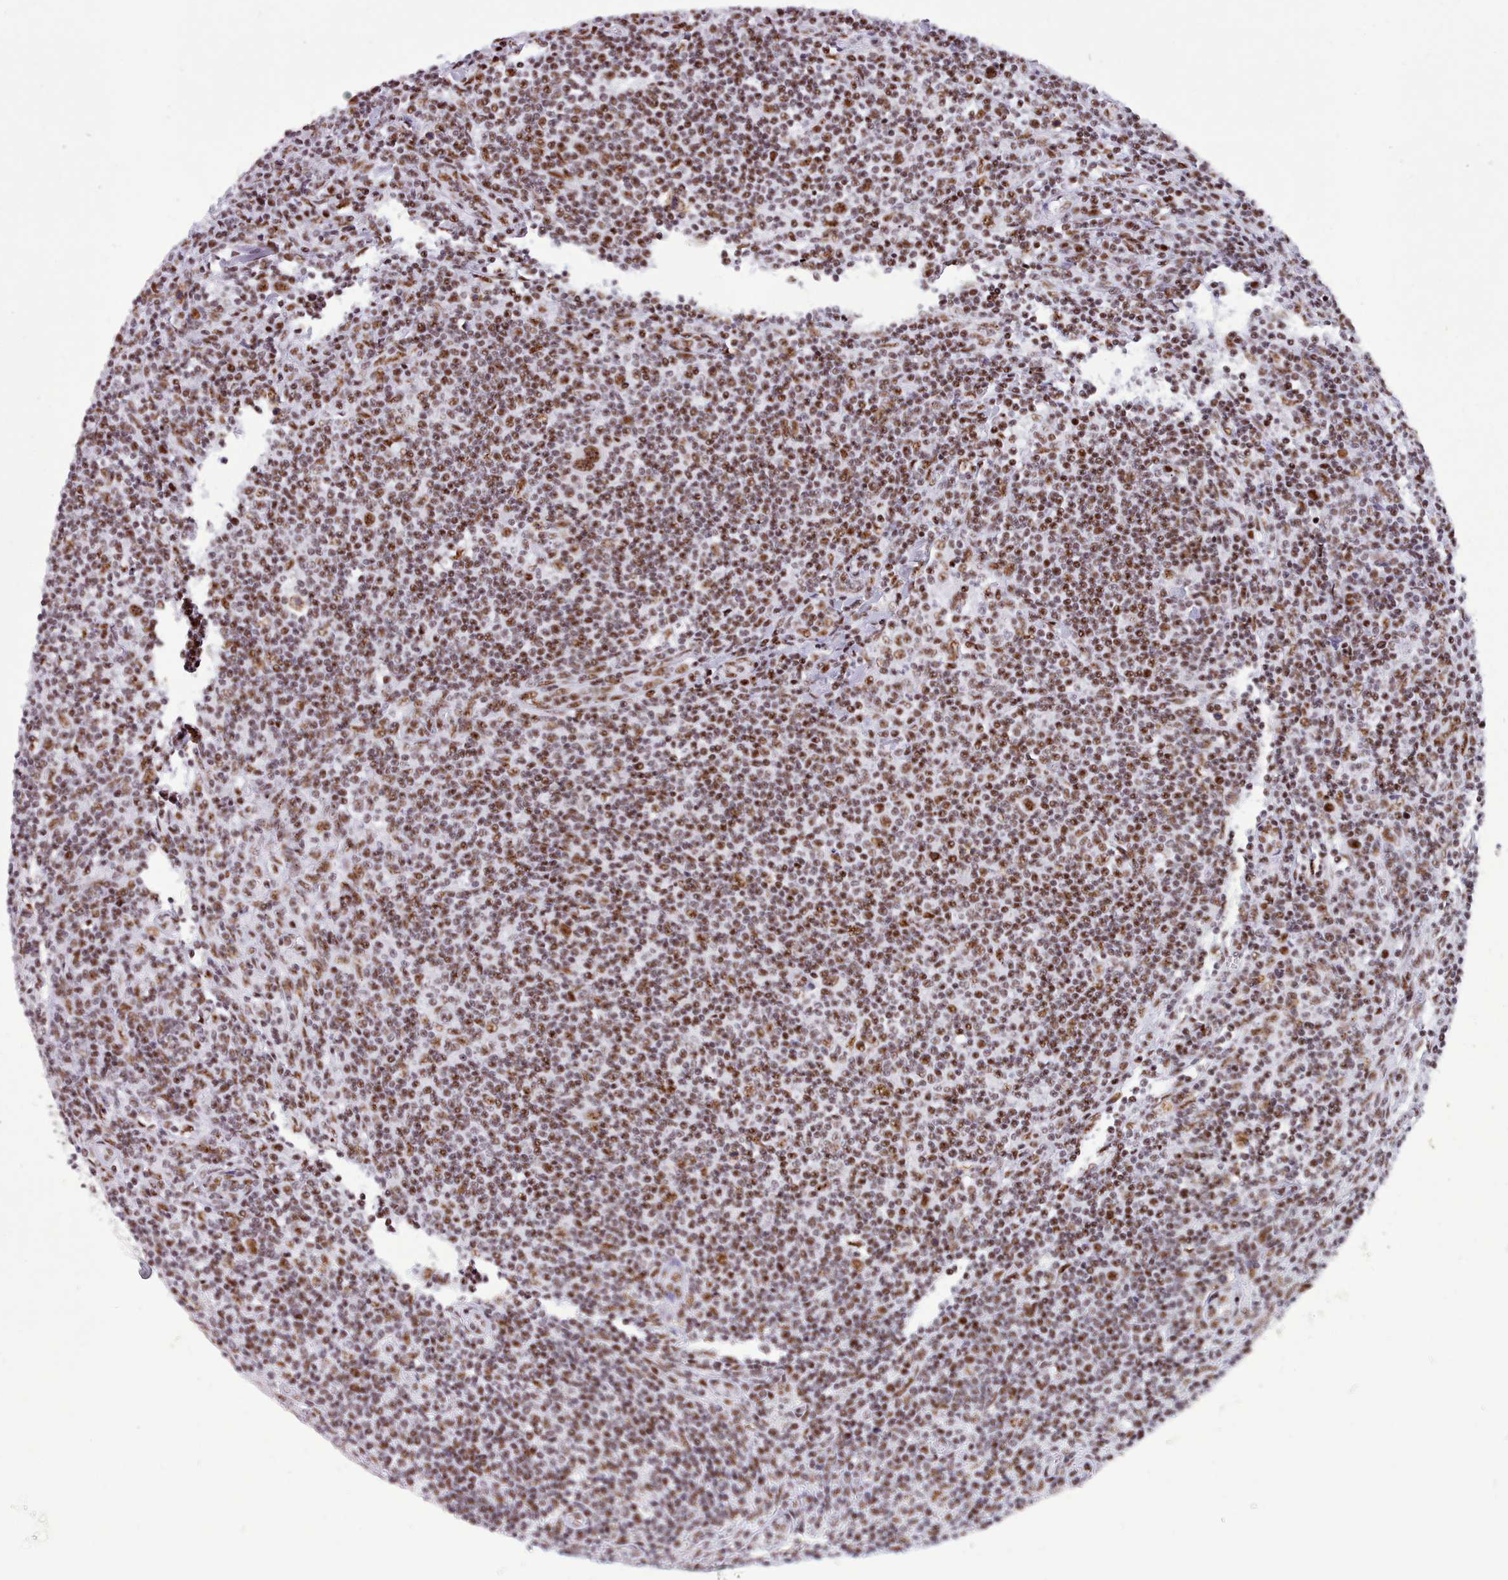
{"staining": {"intensity": "moderate", "quantity": ">75%", "location": "nuclear"}, "tissue": "lymphoma", "cell_type": "Tumor cells", "image_type": "cancer", "snomed": [{"axis": "morphology", "description": "Hodgkin's disease, NOS"}, {"axis": "topography", "description": "Lymph node"}], "caption": "An immunohistochemistry (IHC) photomicrograph of neoplastic tissue is shown. Protein staining in brown labels moderate nuclear positivity in Hodgkin's disease within tumor cells.", "gene": "TMEM35B", "patient": {"sex": "male", "age": 83}}